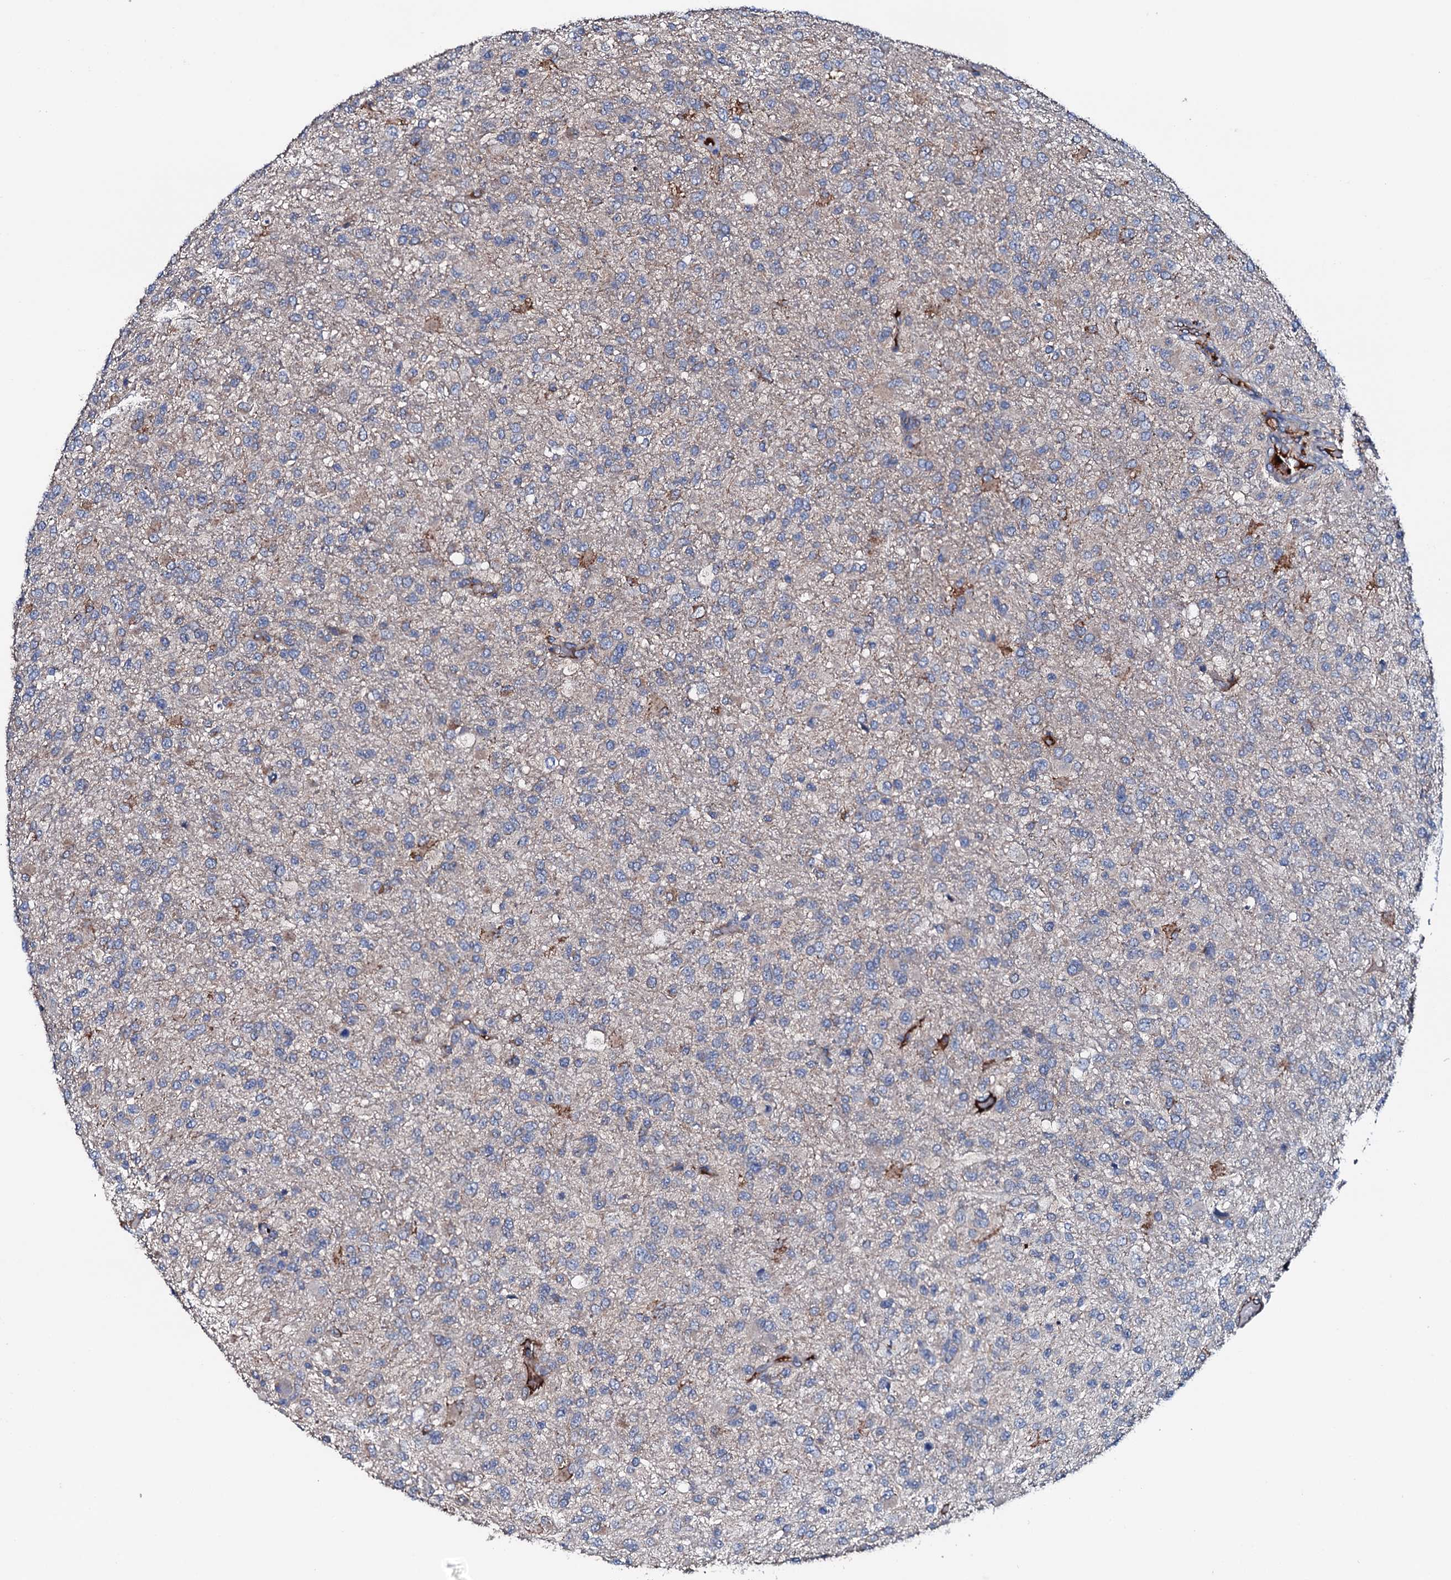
{"staining": {"intensity": "negative", "quantity": "none", "location": "none"}, "tissue": "glioma", "cell_type": "Tumor cells", "image_type": "cancer", "snomed": [{"axis": "morphology", "description": "Glioma, malignant, High grade"}, {"axis": "topography", "description": "Brain"}], "caption": "DAB immunohistochemical staining of glioma demonstrates no significant staining in tumor cells.", "gene": "NEK1", "patient": {"sex": "female", "age": 74}}